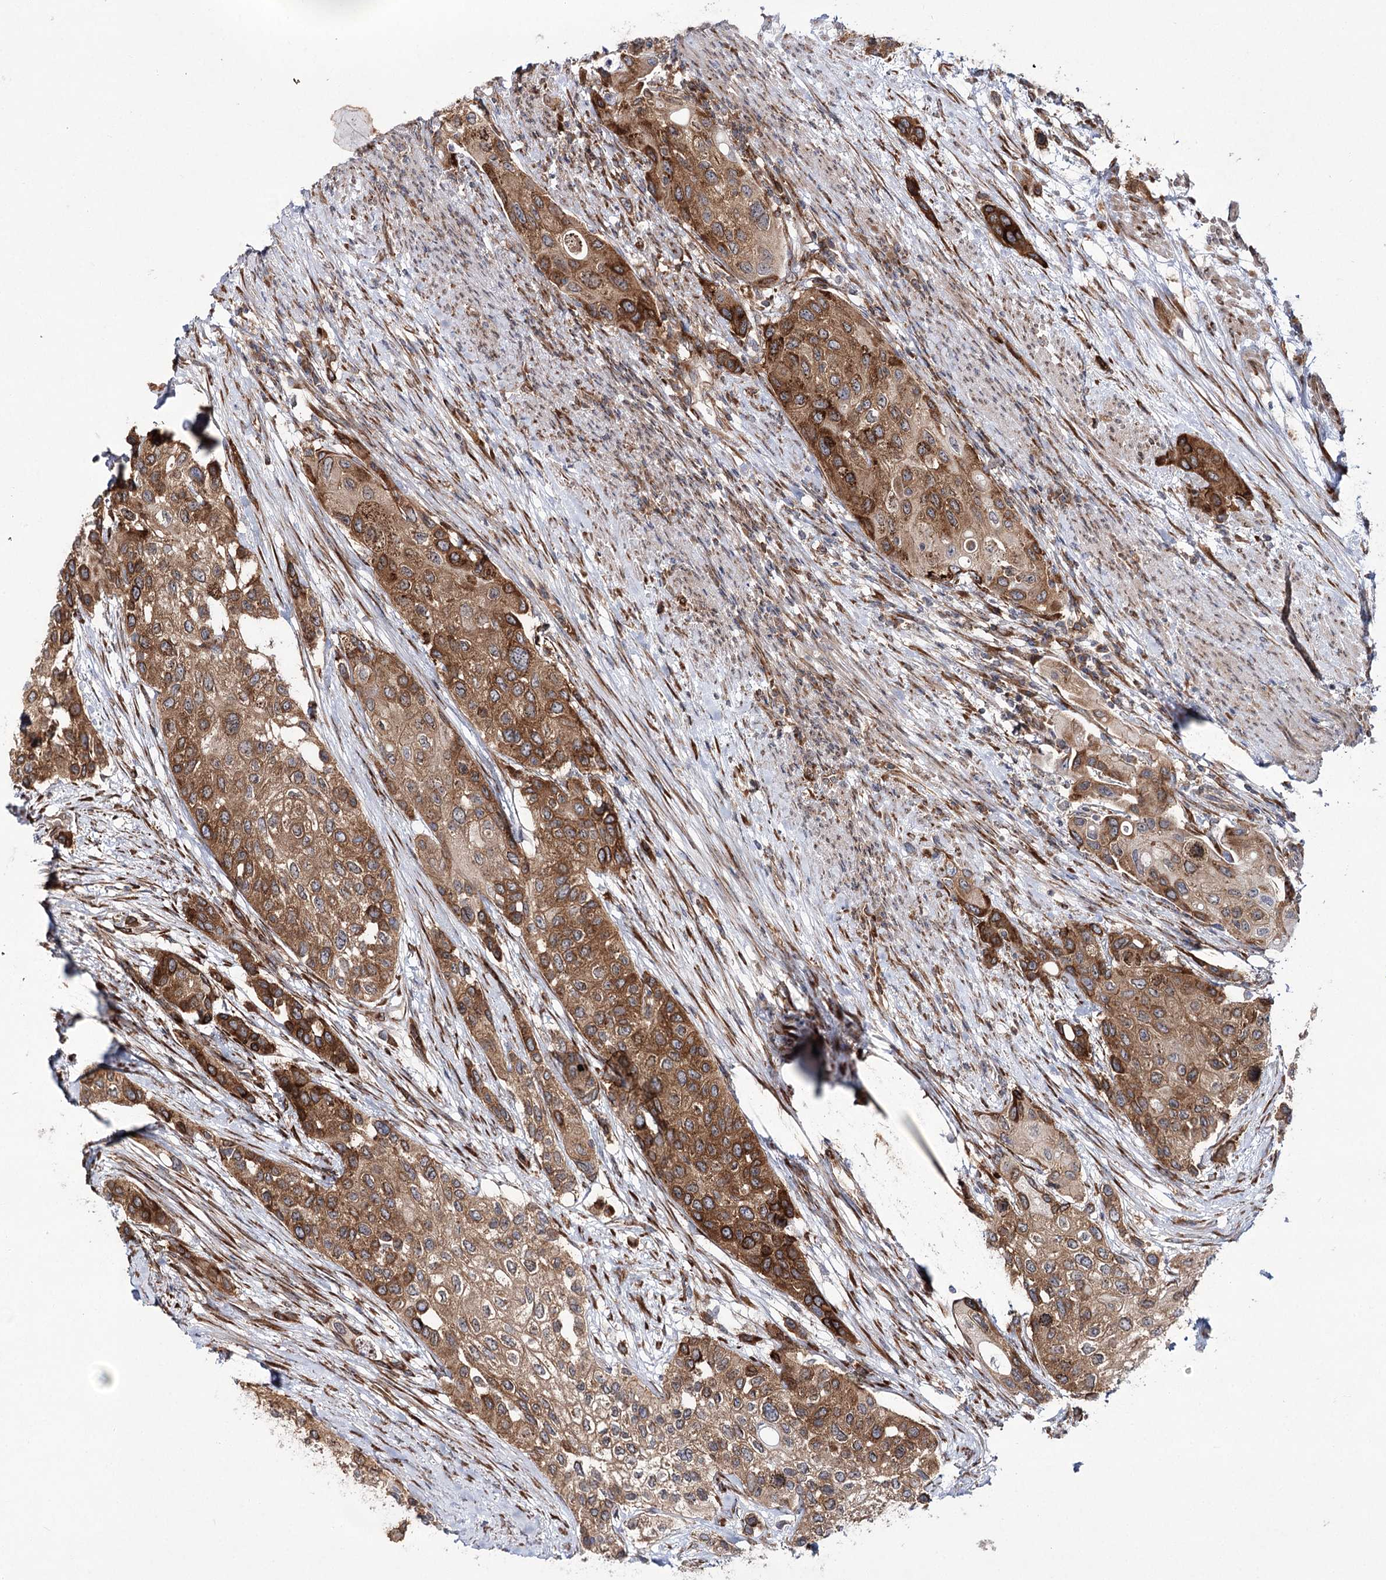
{"staining": {"intensity": "strong", "quantity": "25%-75%", "location": "cytoplasmic/membranous"}, "tissue": "urothelial cancer", "cell_type": "Tumor cells", "image_type": "cancer", "snomed": [{"axis": "morphology", "description": "Normal tissue, NOS"}, {"axis": "morphology", "description": "Urothelial carcinoma, High grade"}, {"axis": "topography", "description": "Vascular tissue"}, {"axis": "topography", "description": "Urinary bladder"}], "caption": "Immunohistochemical staining of human high-grade urothelial carcinoma reveals strong cytoplasmic/membranous protein expression in about 25%-75% of tumor cells.", "gene": "VWA2", "patient": {"sex": "female", "age": 56}}